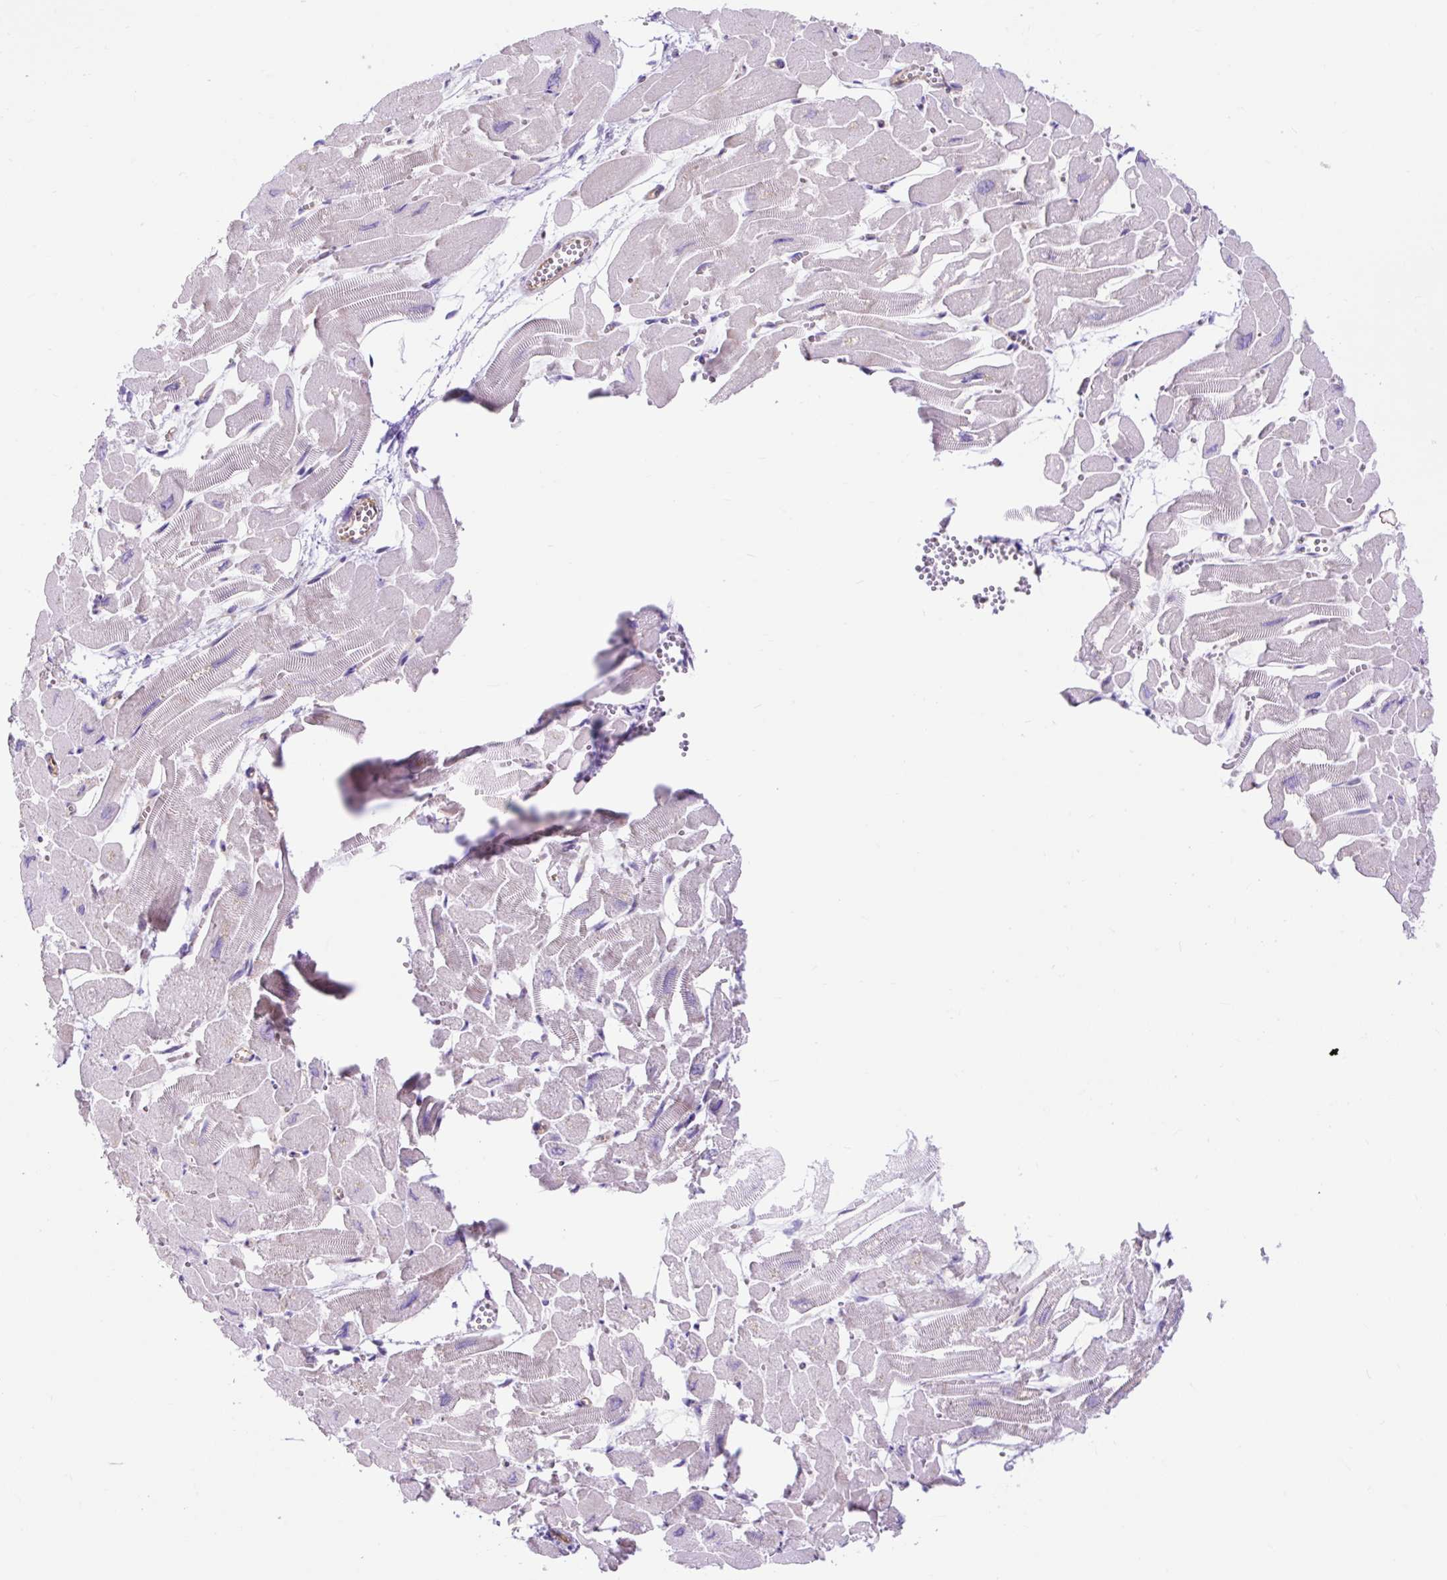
{"staining": {"intensity": "moderate", "quantity": "<25%", "location": "cytoplasmic/membranous,nuclear"}, "tissue": "heart muscle", "cell_type": "Cardiomyocytes", "image_type": "normal", "snomed": [{"axis": "morphology", "description": "Normal tissue, NOS"}, {"axis": "topography", "description": "Heart"}], "caption": "Heart muscle was stained to show a protein in brown. There is low levels of moderate cytoplasmic/membranous,nuclear expression in approximately <25% of cardiomyocytes. (DAB IHC with brightfield microscopy, high magnification).", "gene": "HIP1R", "patient": {"sex": "male", "age": 54}}